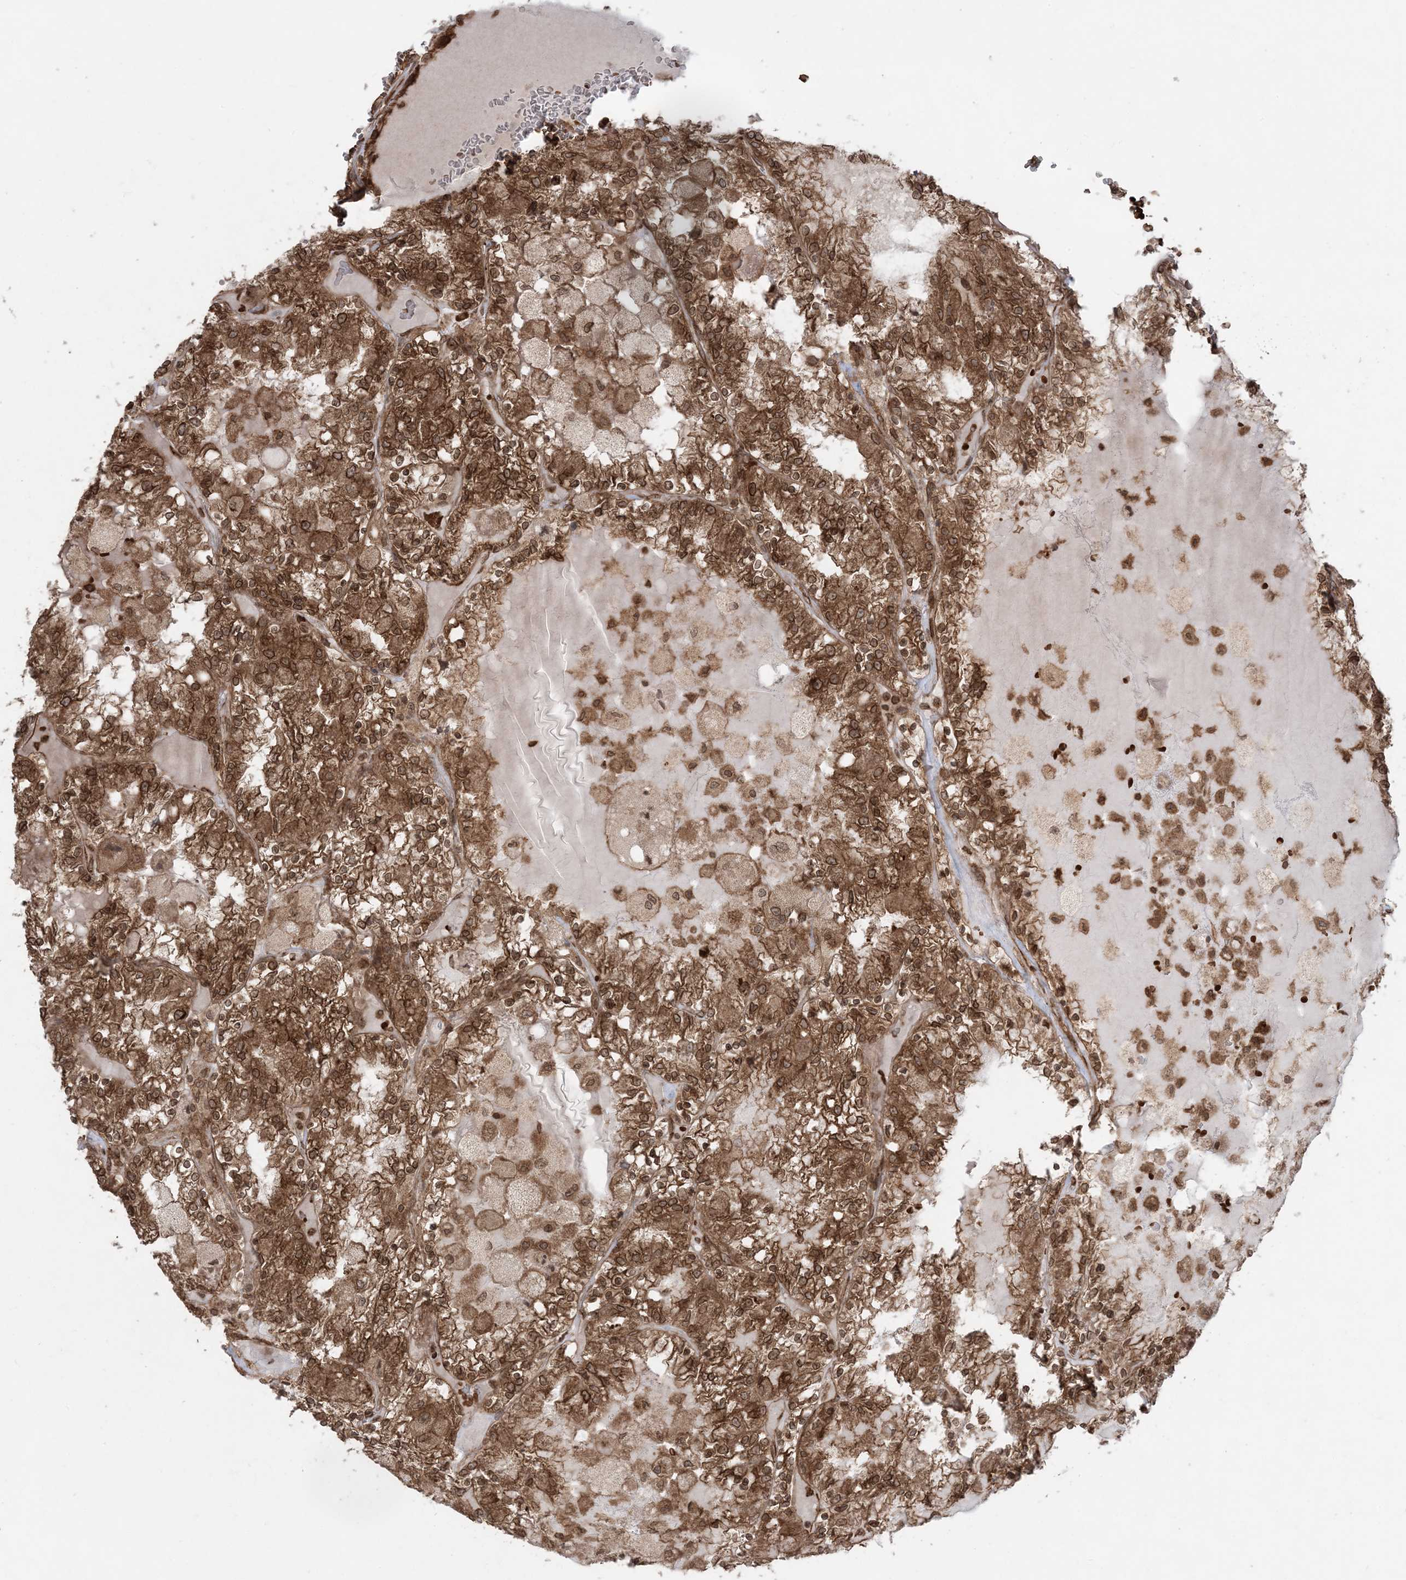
{"staining": {"intensity": "strong", "quantity": ">75%", "location": "cytoplasmic/membranous,nuclear"}, "tissue": "renal cancer", "cell_type": "Tumor cells", "image_type": "cancer", "snomed": [{"axis": "morphology", "description": "Adenocarcinoma, NOS"}, {"axis": "topography", "description": "Kidney"}], "caption": "Renal adenocarcinoma tissue shows strong cytoplasmic/membranous and nuclear positivity in about >75% of tumor cells Ihc stains the protein in brown and the nuclei are stained blue.", "gene": "DDX19B", "patient": {"sex": "female", "age": 56}}